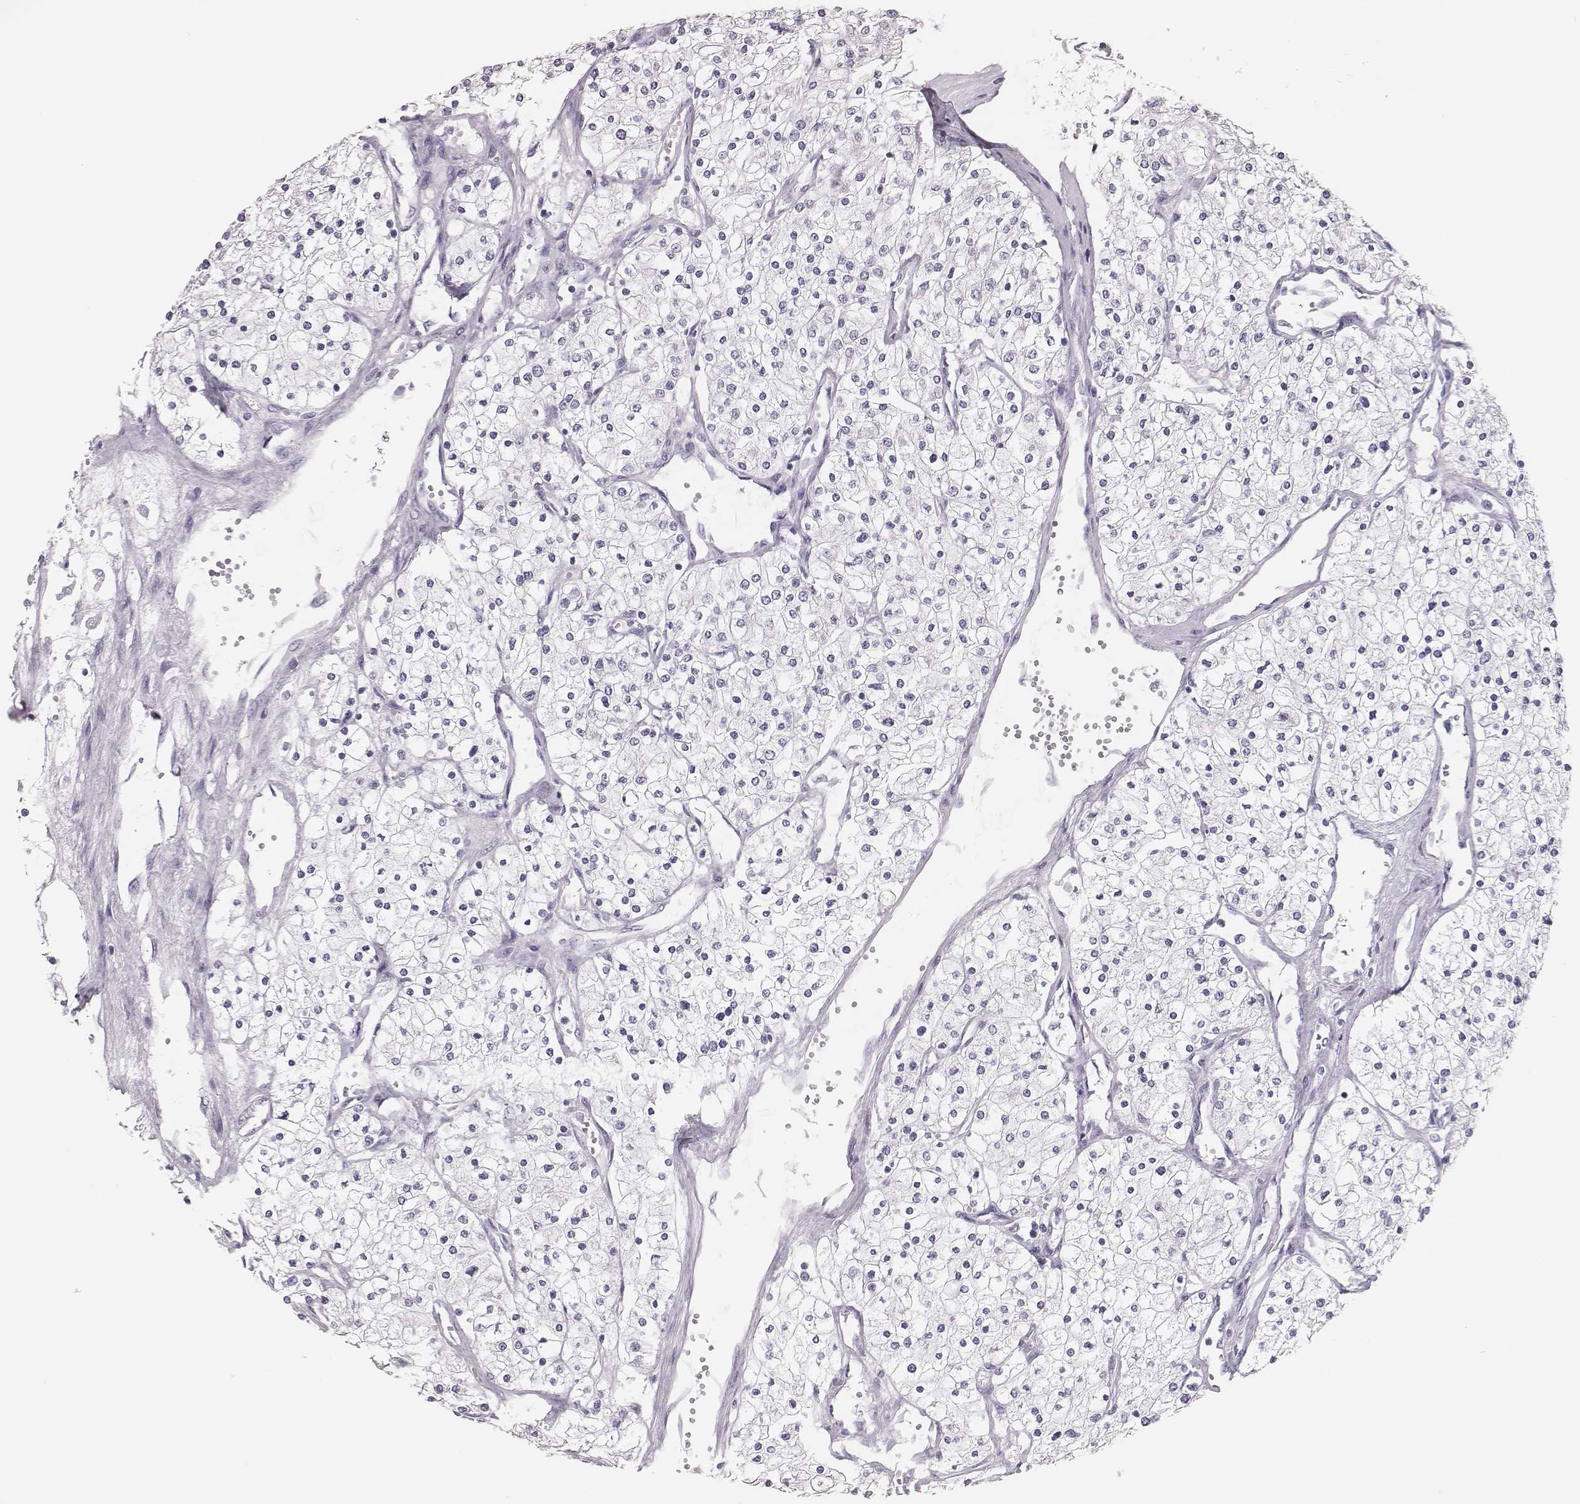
{"staining": {"intensity": "negative", "quantity": "none", "location": "none"}, "tissue": "renal cancer", "cell_type": "Tumor cells", "image_type": "cancer", "snomed": [{"axis": "morphology", "description": "Adenocarcinoma, NOS"}, {"axis": "topography", "description": "Kidney"}], "caption": "Immunohistochemistry (IHC) of adenocarcinoma (renal) reveals no expression in tumor cells.", "gene": "H1-6", "patient": {"sex": "male", "age": 80}}